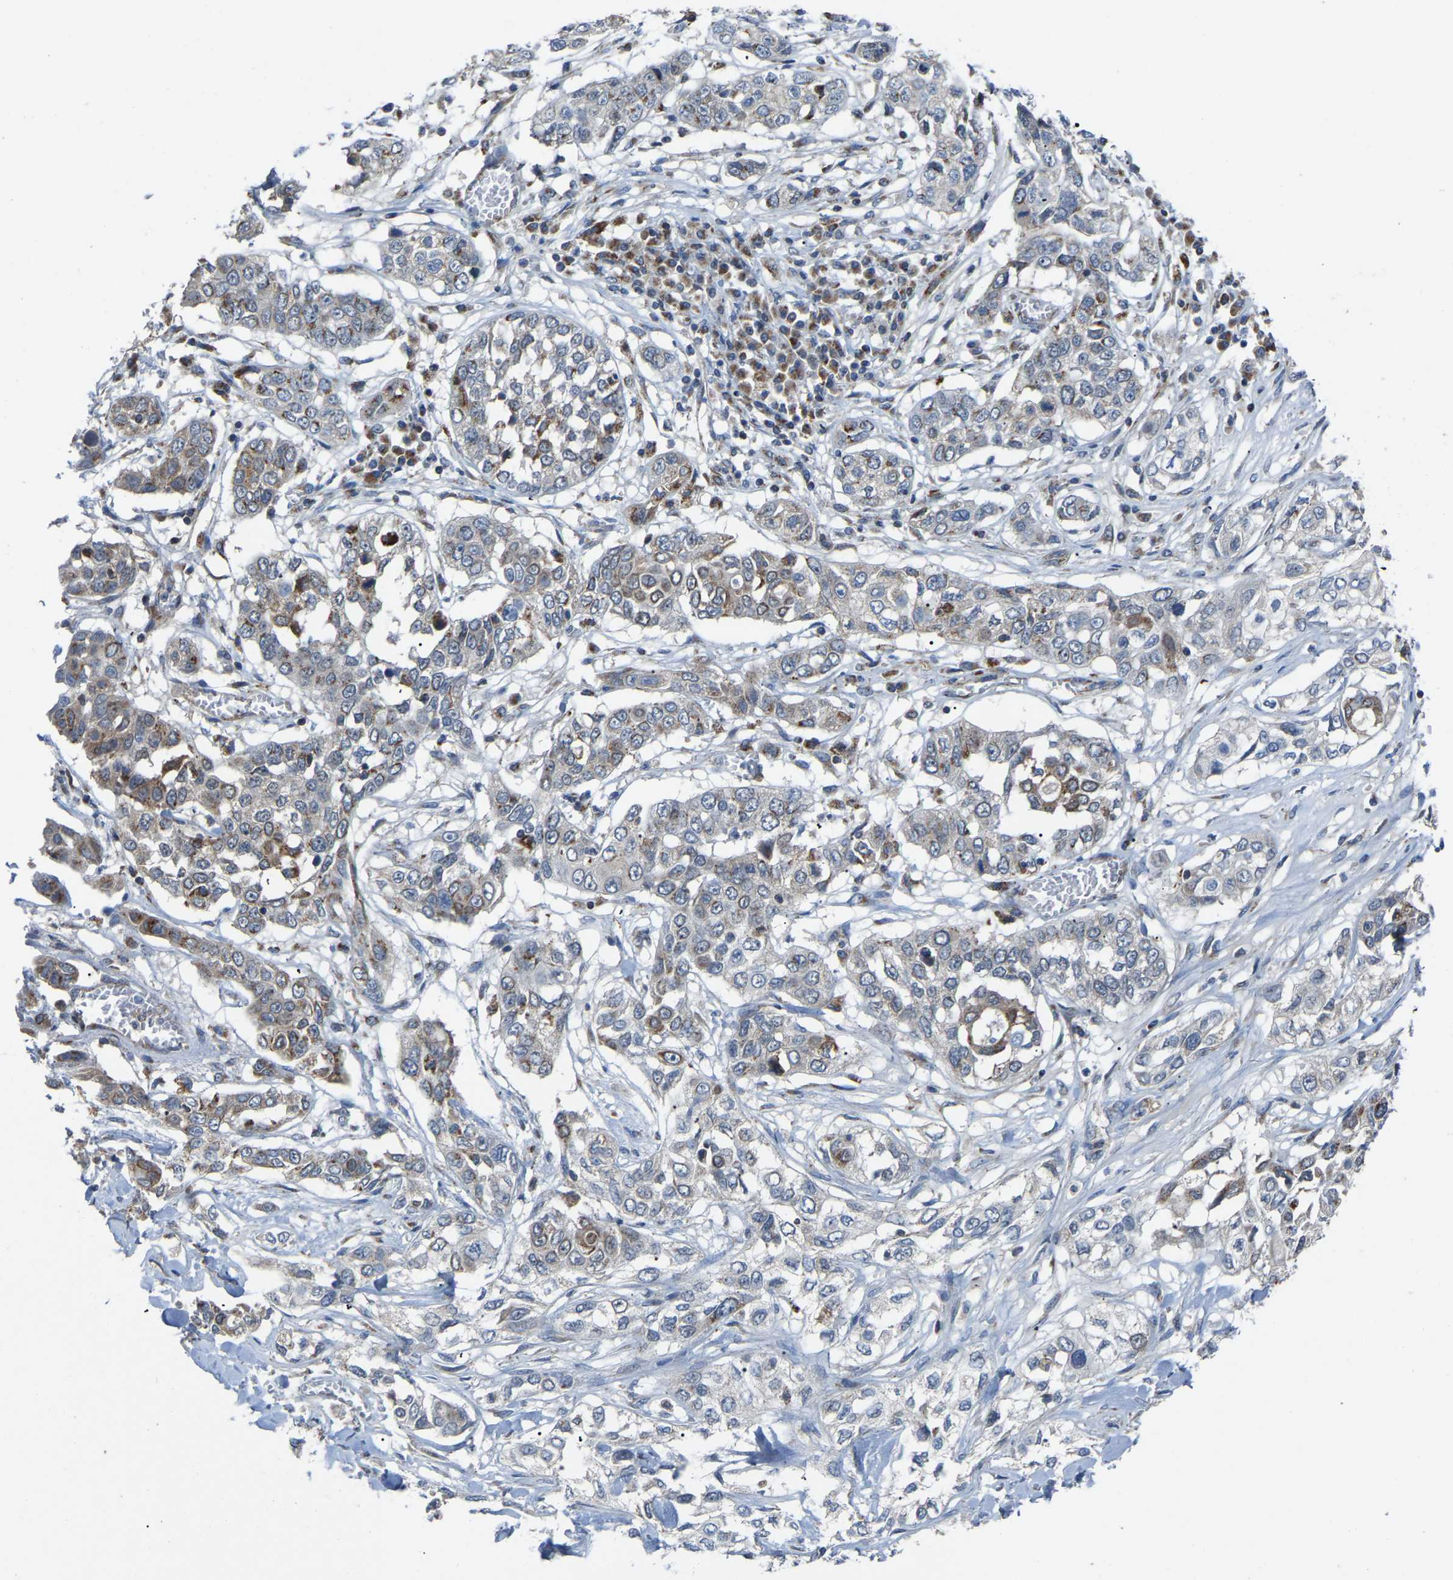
{"staining": {"intensity": "moderate", "quantity": "<25%", "location": "cytoplasmic/membranous"}, "tissue": "lung cancer", "cell_type": "Tumor cells", "image_type": "cancer", "snomed": [{"axis": "morphology", "description": "Squamous cell carcinoma, NOS"}, {"axis": "topography", "description": "Lung"}], "caption": "Human lung squamous cell carcinoma stained for a protein (brown) exhibits moderate cytoplasmic/membranous positive staining in approximately <25% of tumor cells.", "gene": "CANT1", "patient": {"sex": "male", "age": 71}}